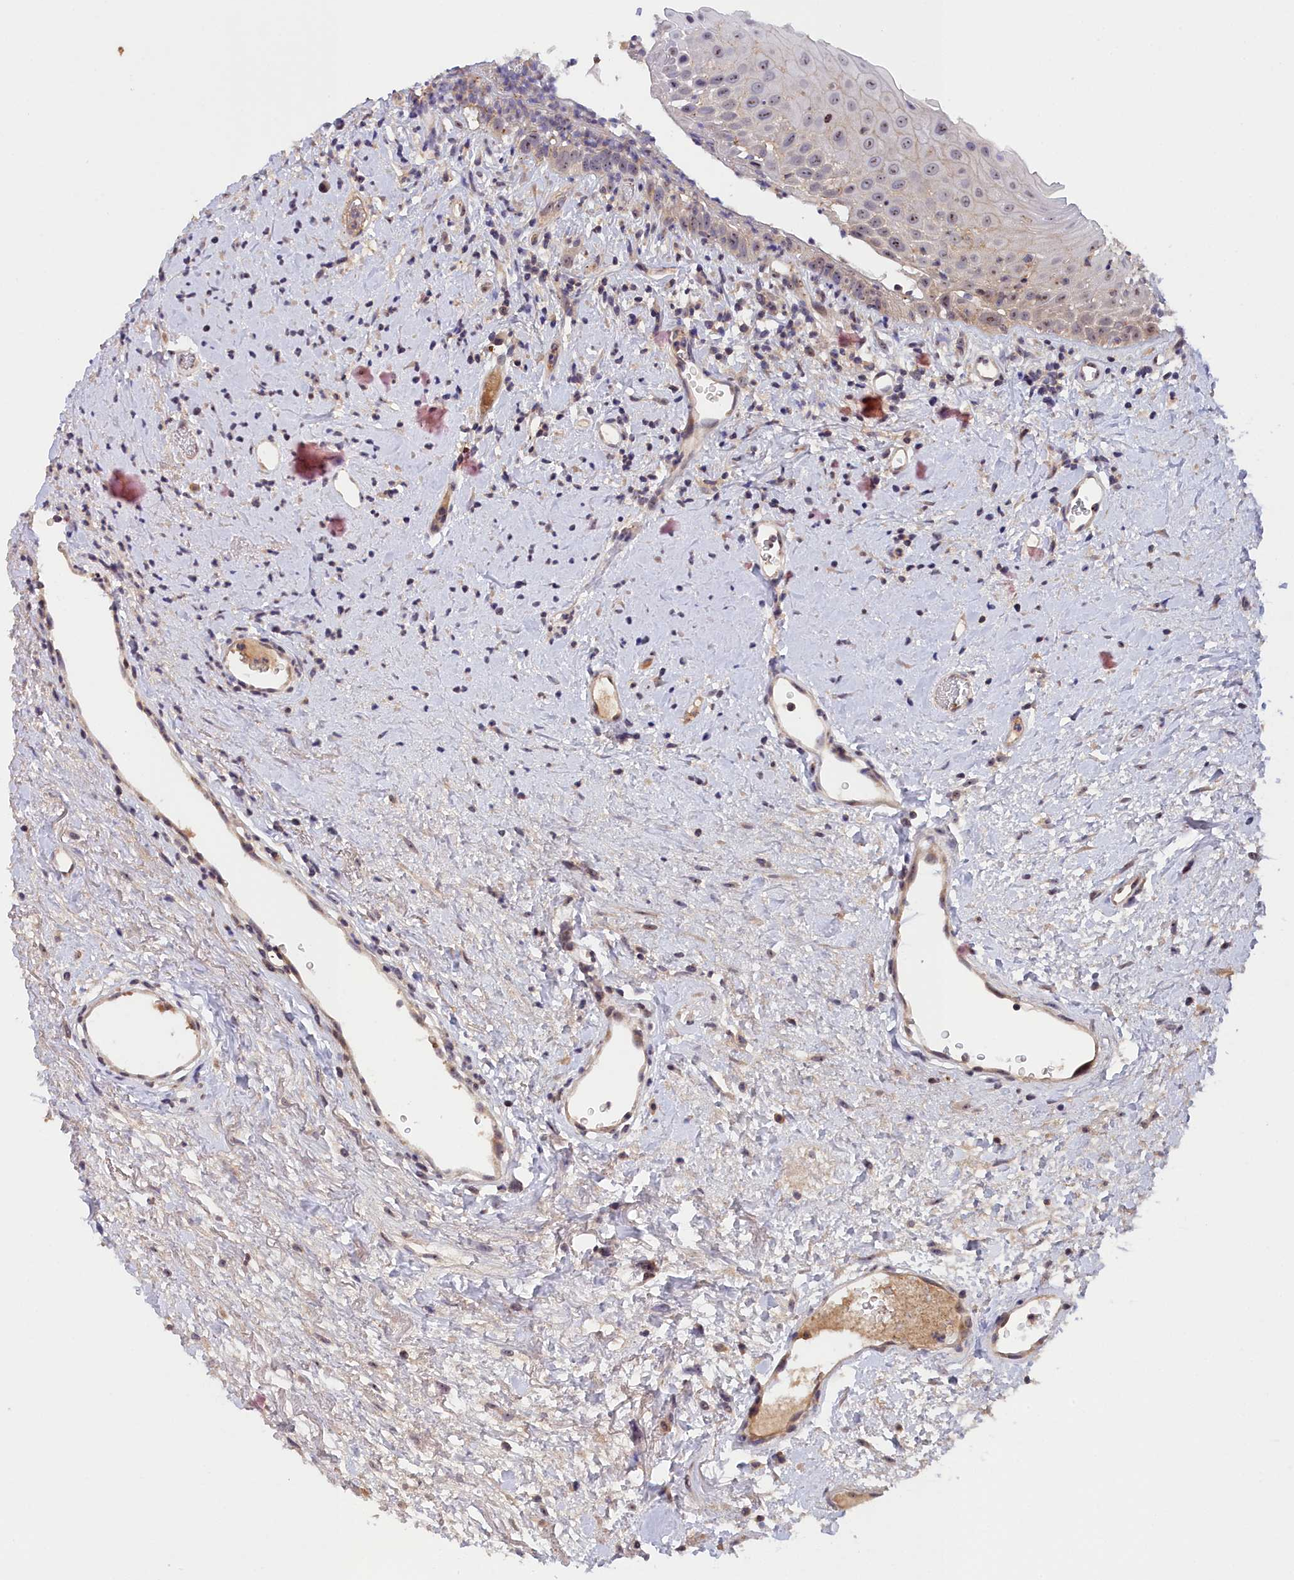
{"staining": {"intensity": "weak", "quantity": "<25%", "location": "nuclear"}, "tissue": "oral mucosa", "cell_type": "Squamous epithelial cells", "image_type": "normal", "snomed": [{"axis": "morphology", "description": "Normal tissue, NOS"}, {"axis": "topography", "description": "Oral tissue"}], "caption": "Protein analysis of unremarkable oral mucosa demonstrates no significant staining in squamous epithelial cells. (DAB immunohistochemistry (IHC) with hematoxylin counter stain).", "gene": "NEURL4", "patient": {"sex": "female", "age": 76}}